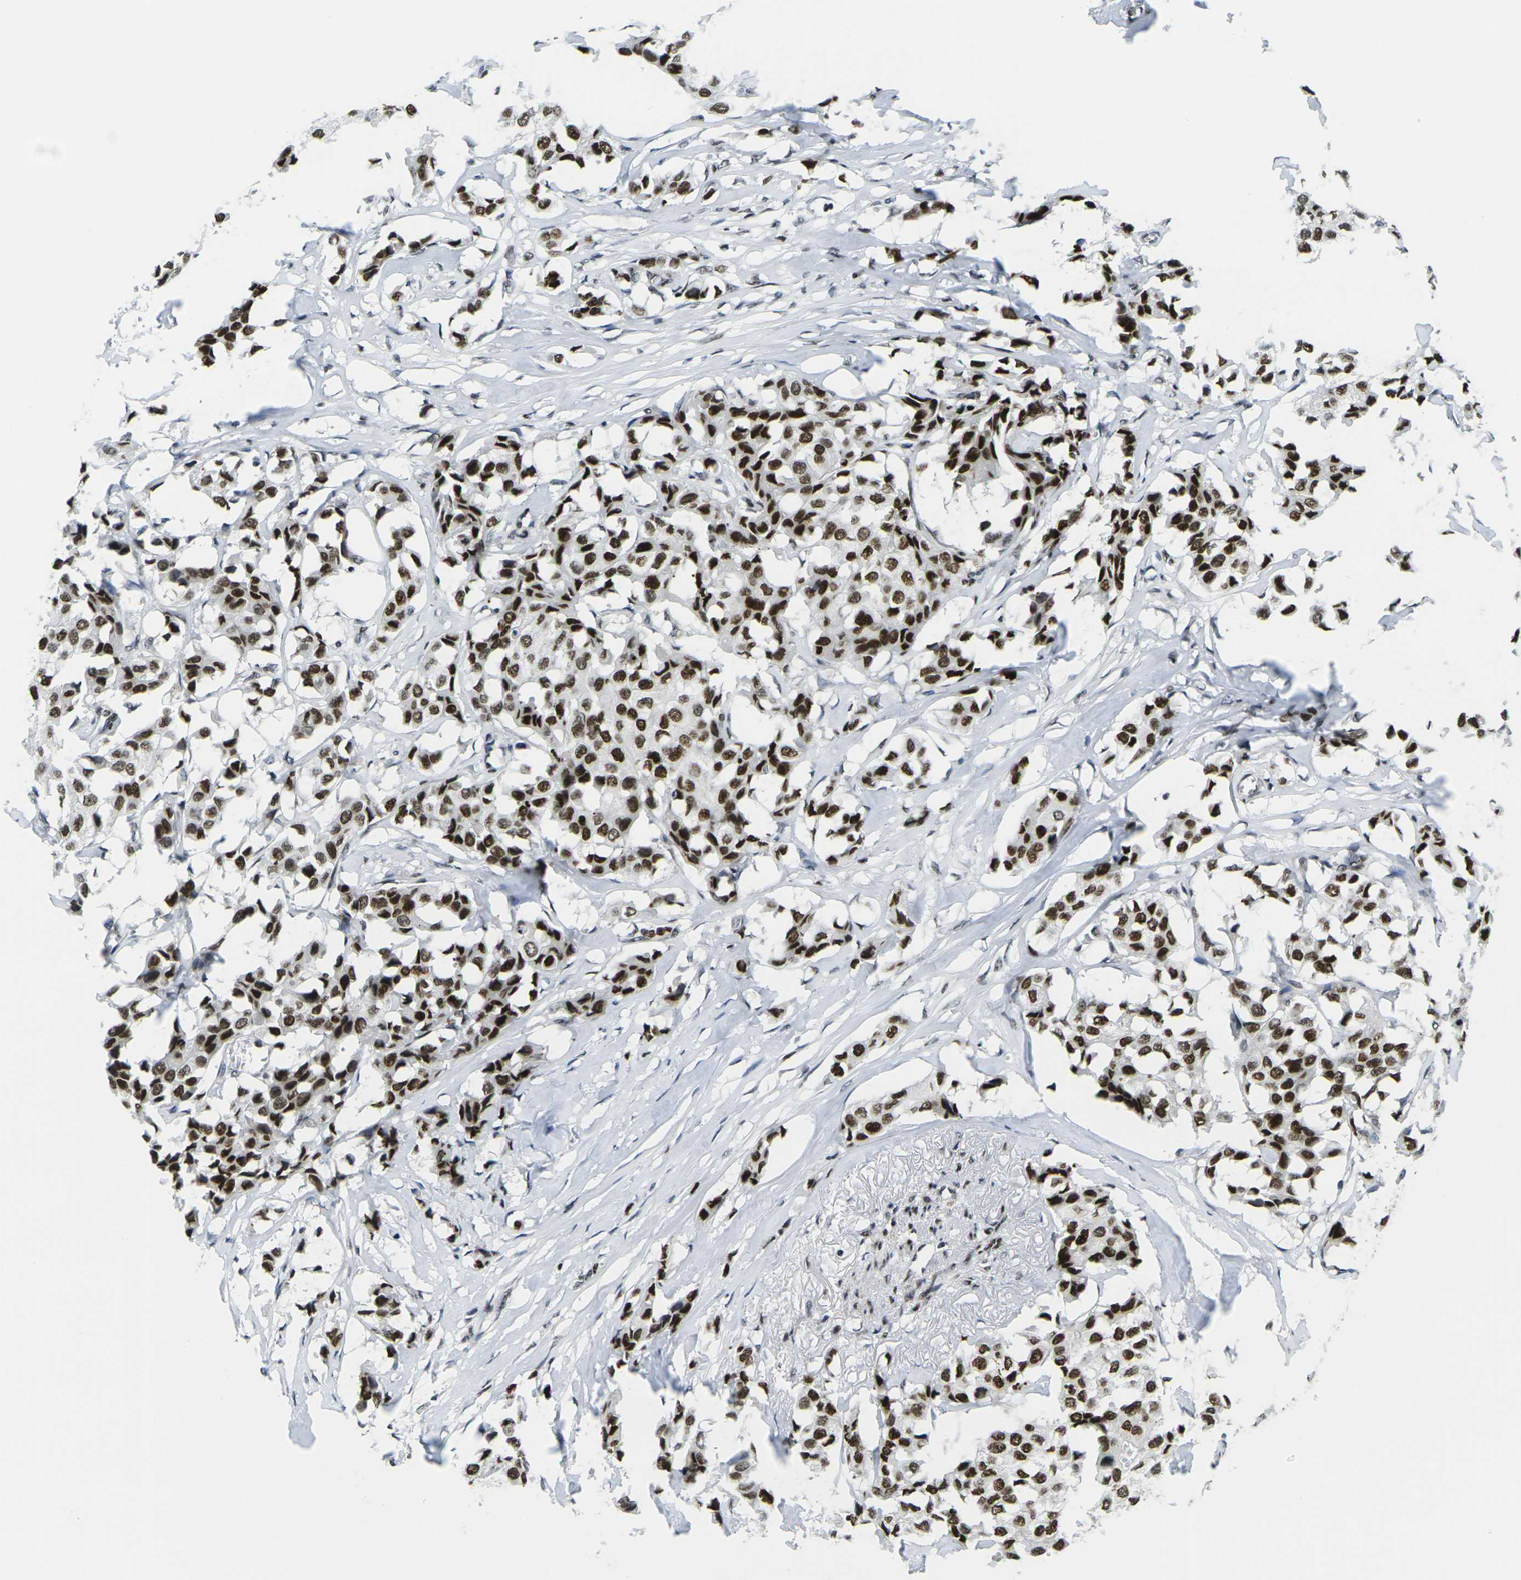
{"staining": {"intensity": "strong", "quantity": ">75%", "location": "nuclear"}, "tissue": "breast cancer", "cell_type": "Tumor cells", "image_type": "cancer", "snomed": [{"axis": "morphology", "description": "Duct carcinoma"}, {"axis": "topography", "description": "Breast"}], "caption": "Immunohistochemistry (IHC) (DAB (3,3'-diaminobenzidine)) staining of breast intraductal carcinoma exhibits strong nuclear protein staining in about >75% of tumor cells.", "gene": "H1-10", "patient": {"sex": "female", "age": 80}}